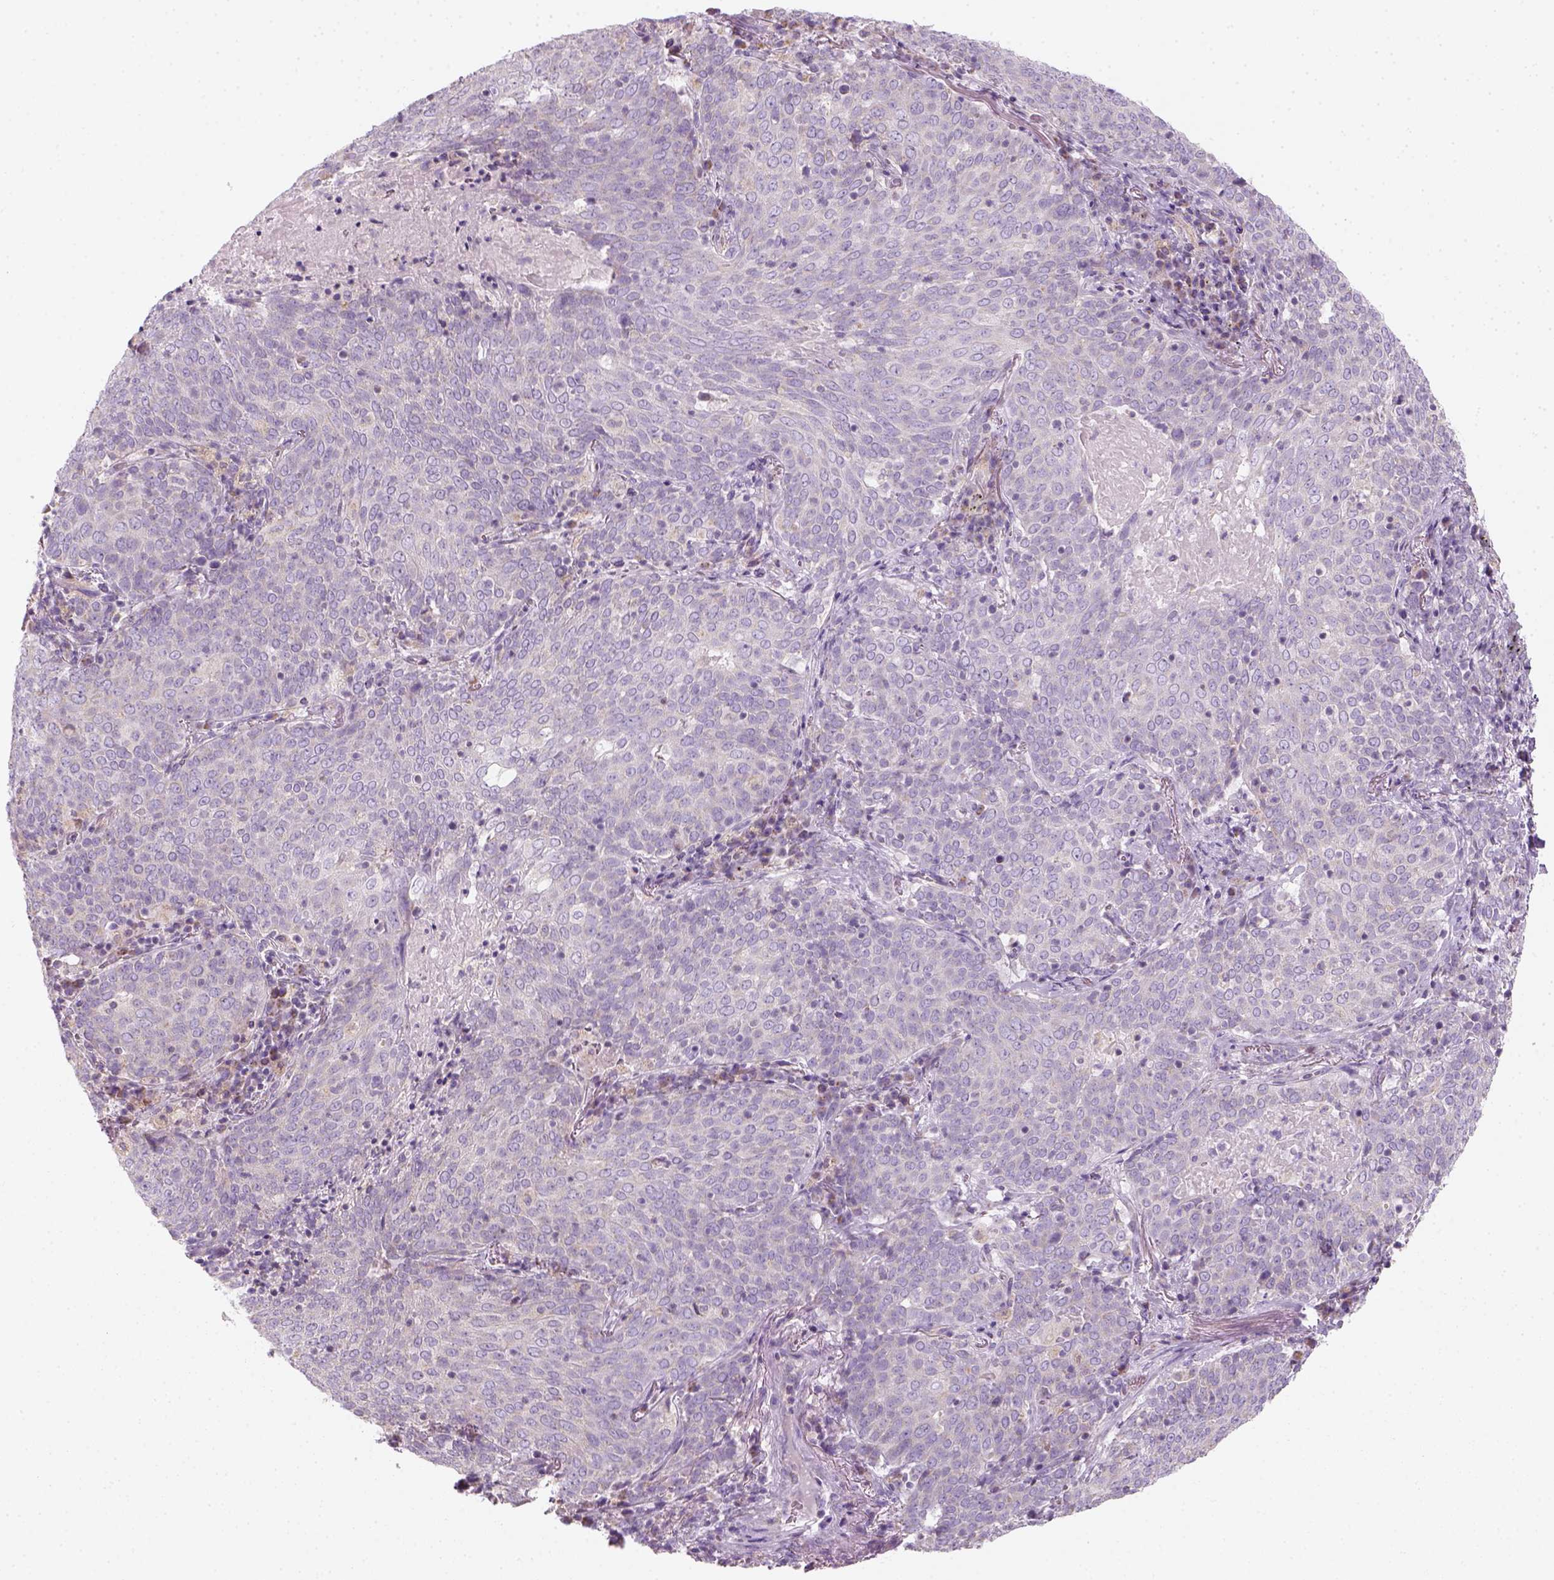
{"staining": {"intensity": "negative", "quantity": "none", "location": "none"}, "tissue": "lung cancer", "cell_type": "Tumor cells", "image_type": "cancer", "snomed": [{"axis": "morphology", "description": "Squamous cell carcinoma, NOS"}, {"axis": "topography", "description": "Lung"}], "caption": "Tumor cells are negative for protein expression in human lung cancer.", "gene": "AWAT2", "patient": {"sex": "male", "age": 82}}